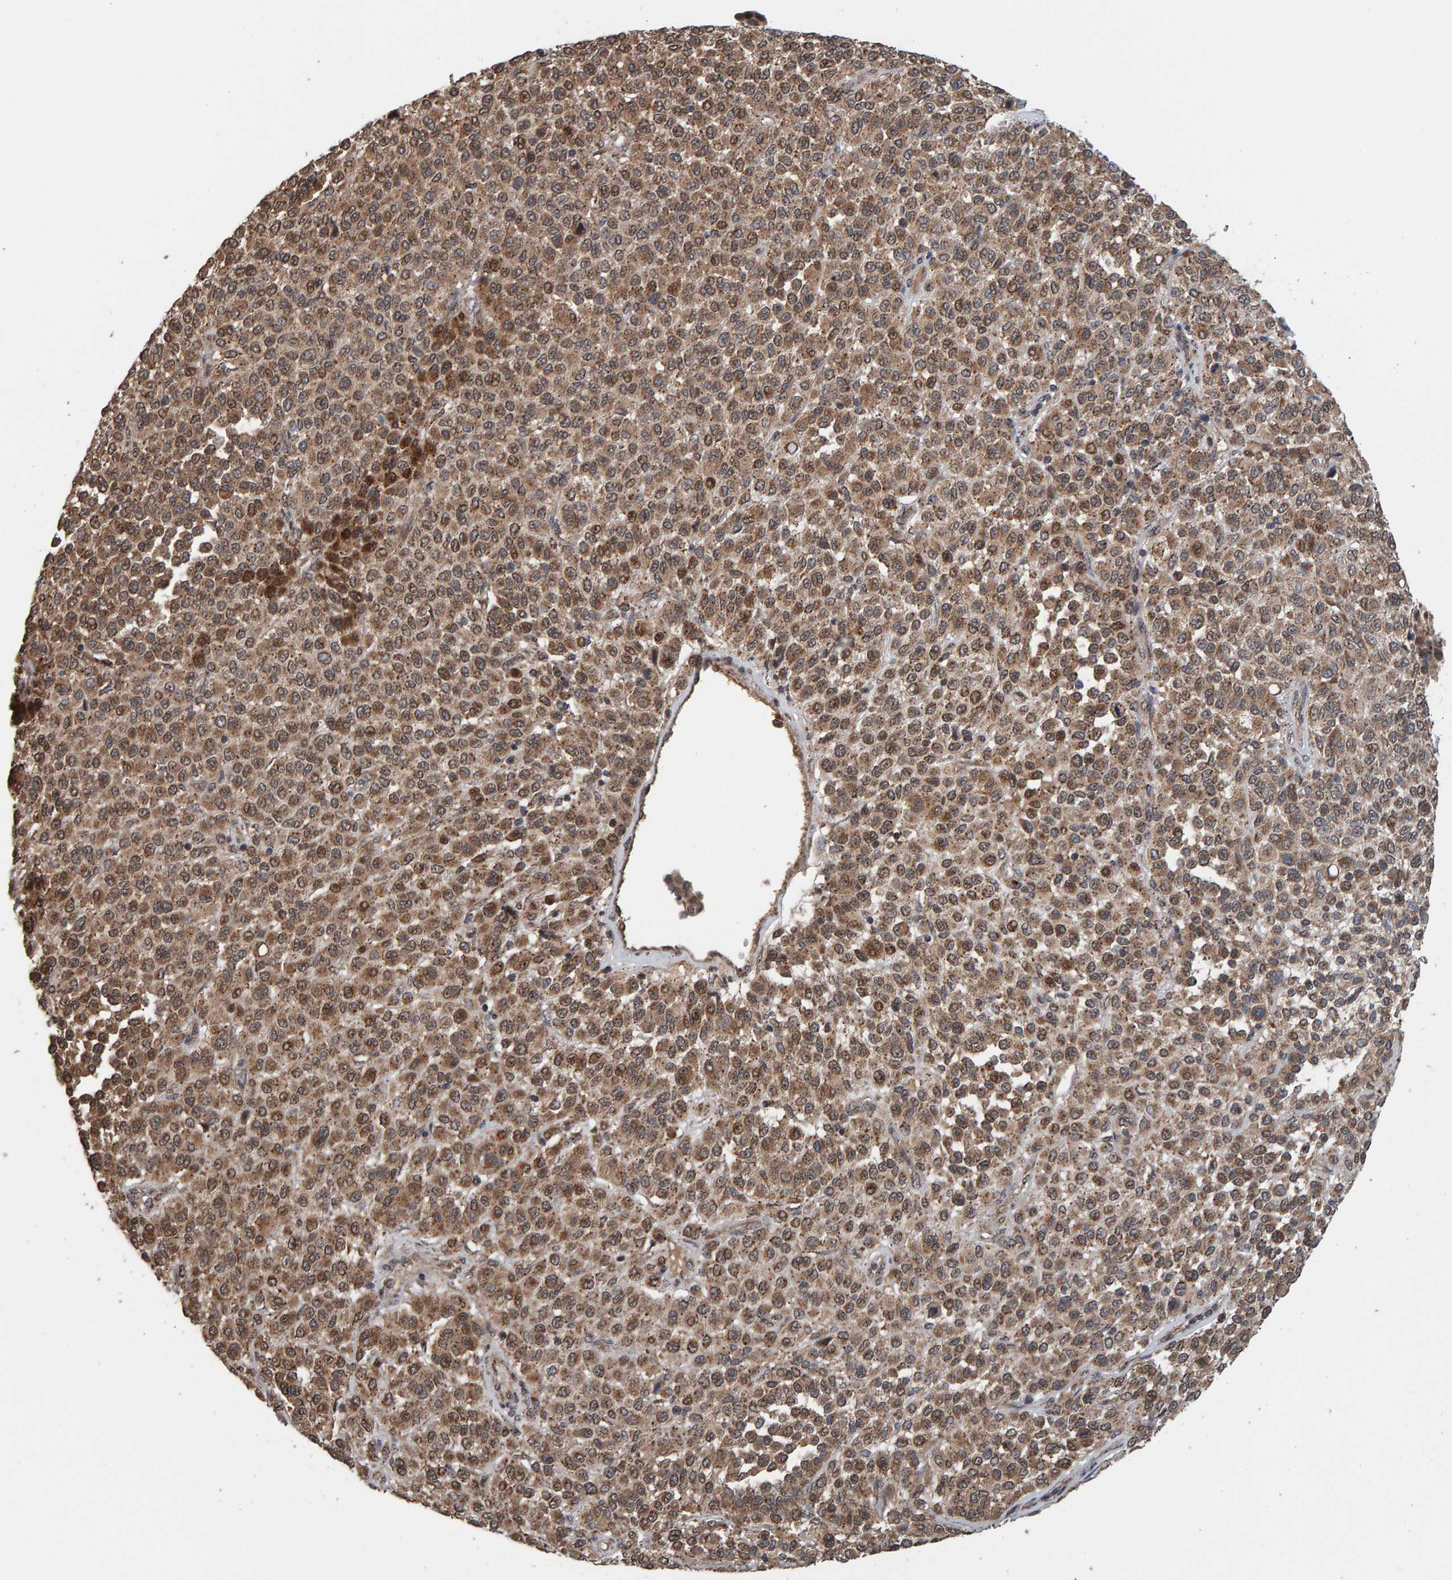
{"staining": {"intensity": "moderate", "quantity": ">75%", "location": "cytoplasmic/membranous"}, "tissue": "melanoma", "cell_type": "Tumor cells", "image_type": "cancer", "snomed": [{"axis": "morphology", "description": "Malignant melanoma, Metastatic site"}, {"axis": "topography", "description": "Pancreas"}], "caption": "A histopathology image showing moderate cytoplasmic/membranous expression in about >75% of tumor cells in melanoma, as visualized by brown immunohistochemical staining.", "gene": "CCDC25", "patient": {"sex": "female", "age": 30}}